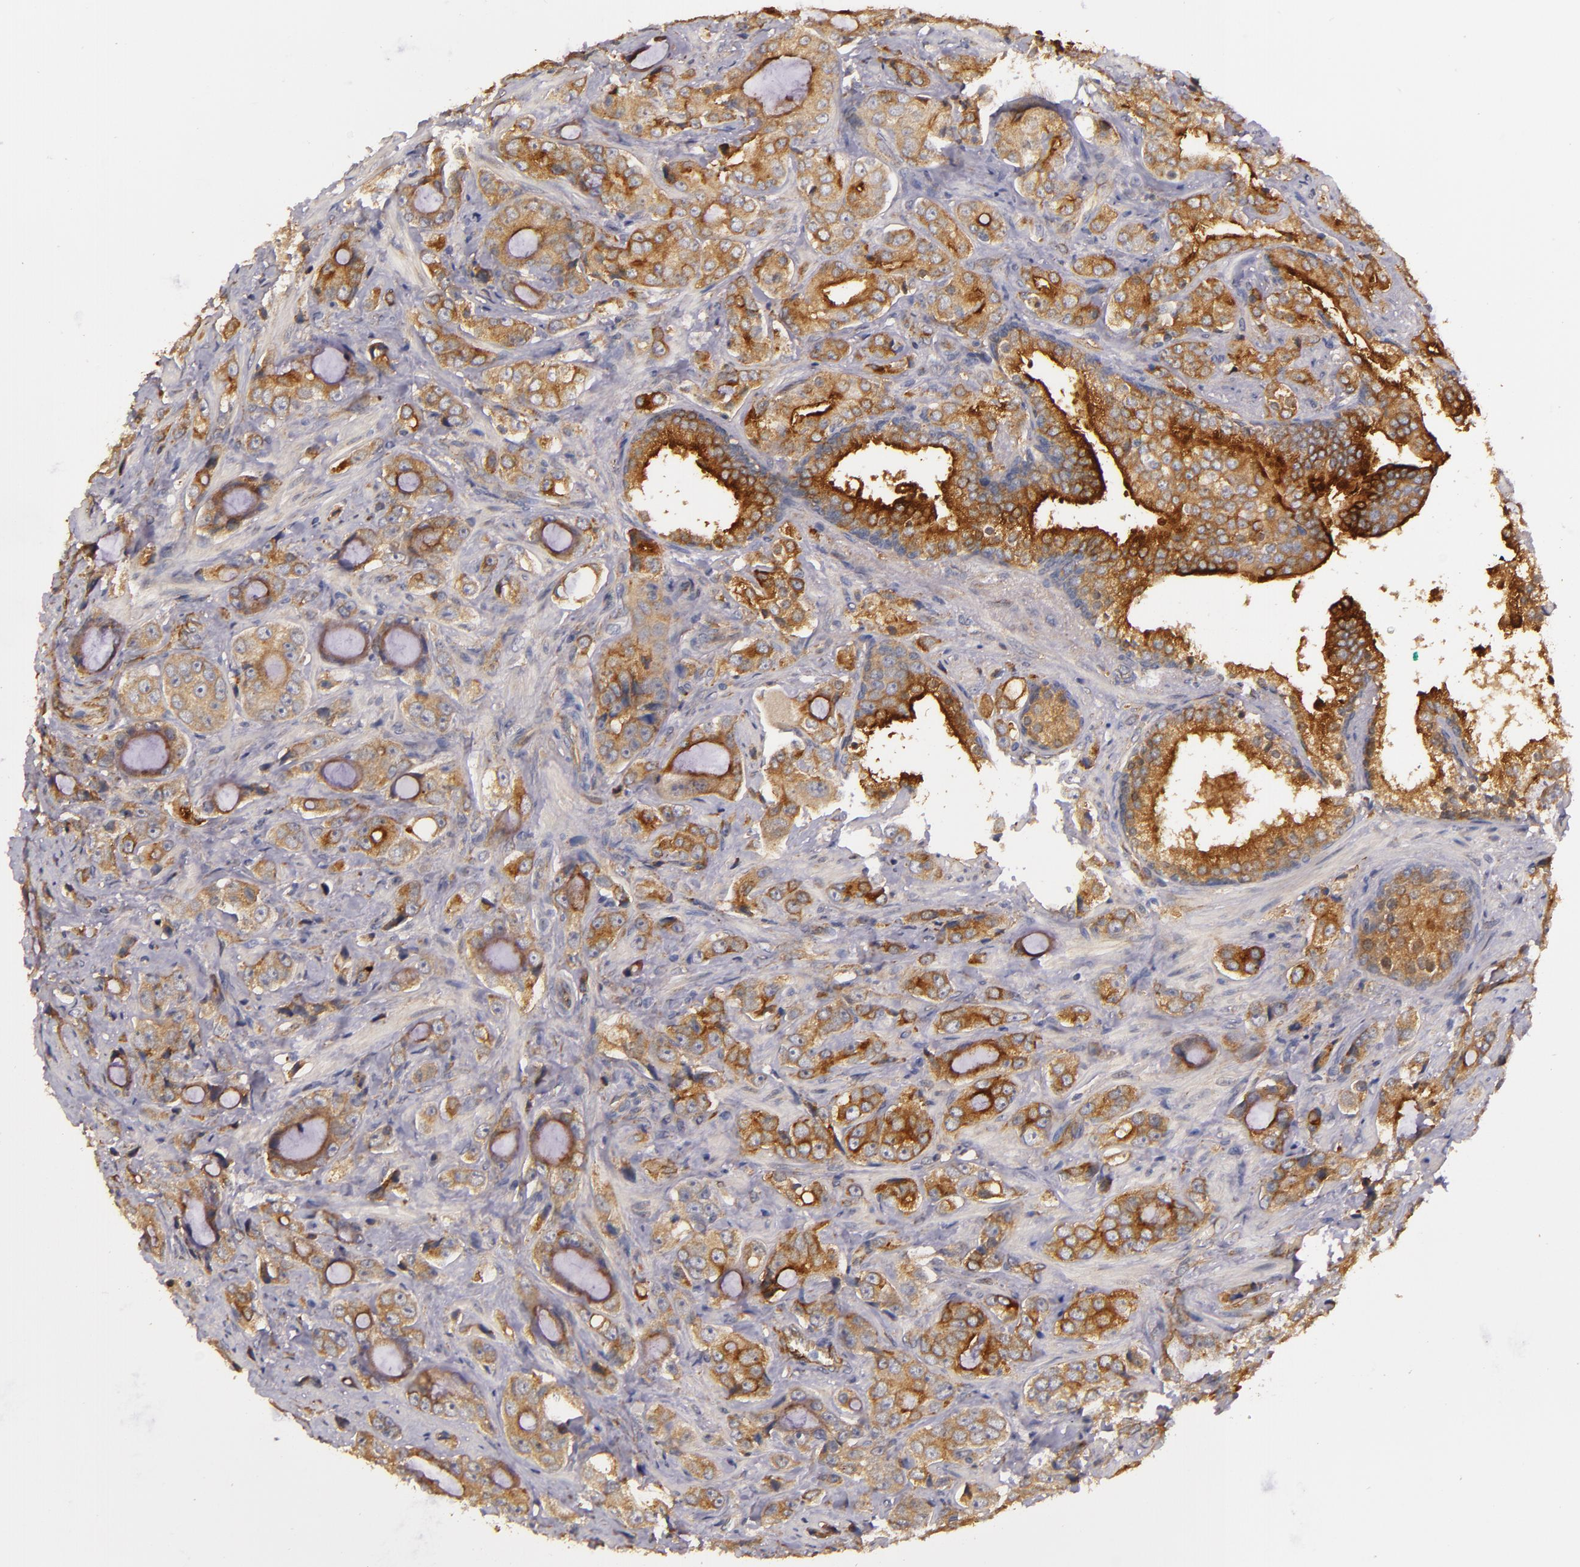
{"staining": {"intensity": "strong", "quantity": ">75%", "location": "cytoplasmic/membranous"}, "tissue": "prostate cancer", "cell_type": "Tumor cells", "image_type": "cancer", "snomed": [{"axis": "morphology", "description": "Adenocarcinoma, Medium grade"}, {"axis": "topography", "description": "Prostate"}], "caption": "A high-resolution histopathology image shows IHC staining of prostate cancer, which reveals strong cytoplasmic/membranous positivity in about >75% of tumor cells.", "gene": "SYTL4", "patient": {"sex": "male", "age": 70}}